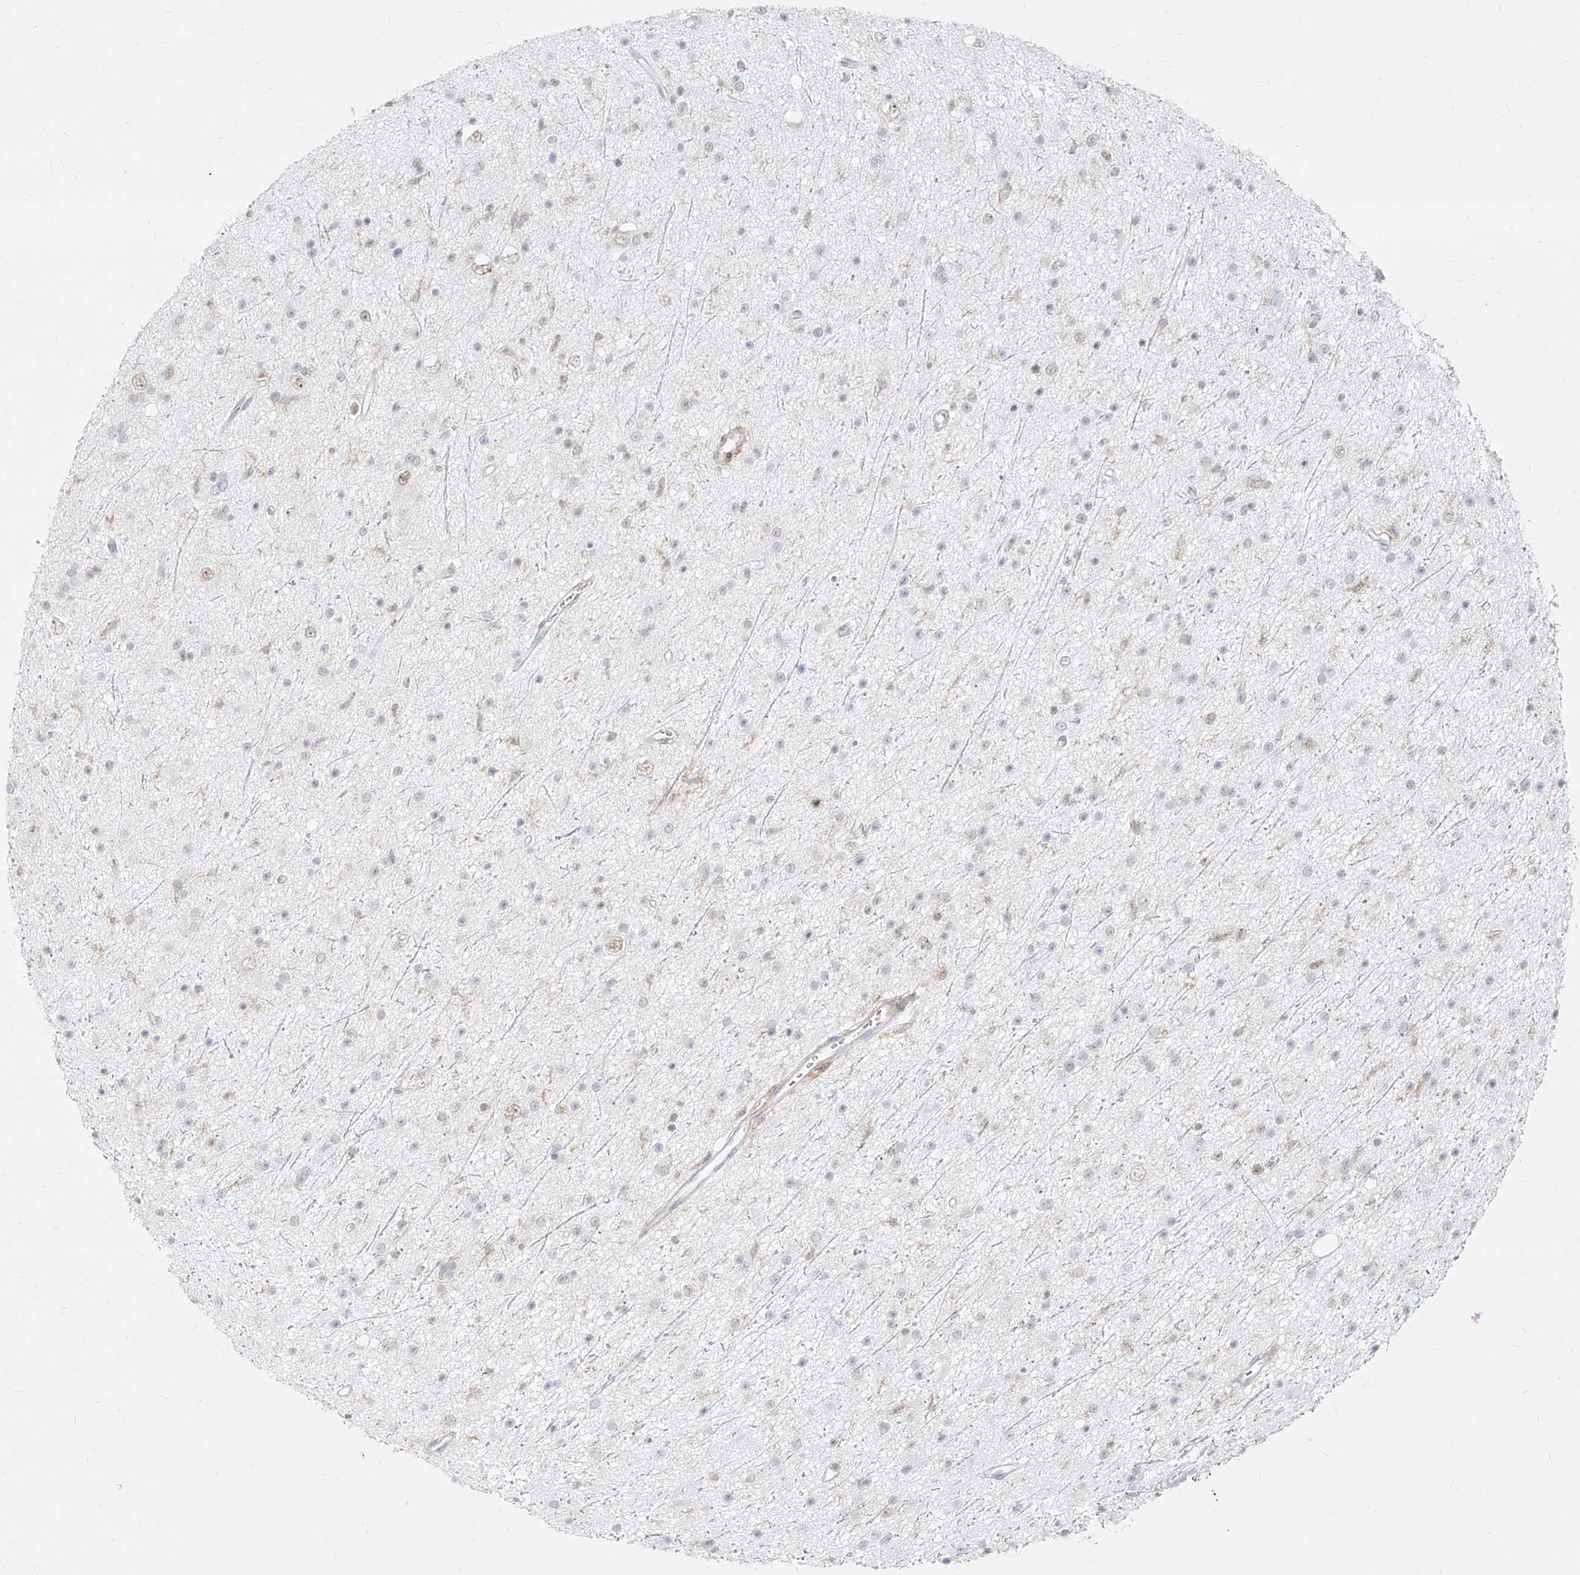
{"staining": {"intensity": "negative", "quantity": "none", "location": "none"}, "tissue": "glioma", "cell_type": "Tumor cells", "image_type": "cancer", "snomed": [{"axis": "morphology", "description": "Glioma, malignant, Low grade"}, {"axis": "topography", "description": "Cerebral cortex"}], "caption": "Immunohistochemical staining of malignant glioma (low-grade) displays no significant expression in tumor cells.", "gene": "SLC2A12", "patient": {"sex": "female", "age": 39}}